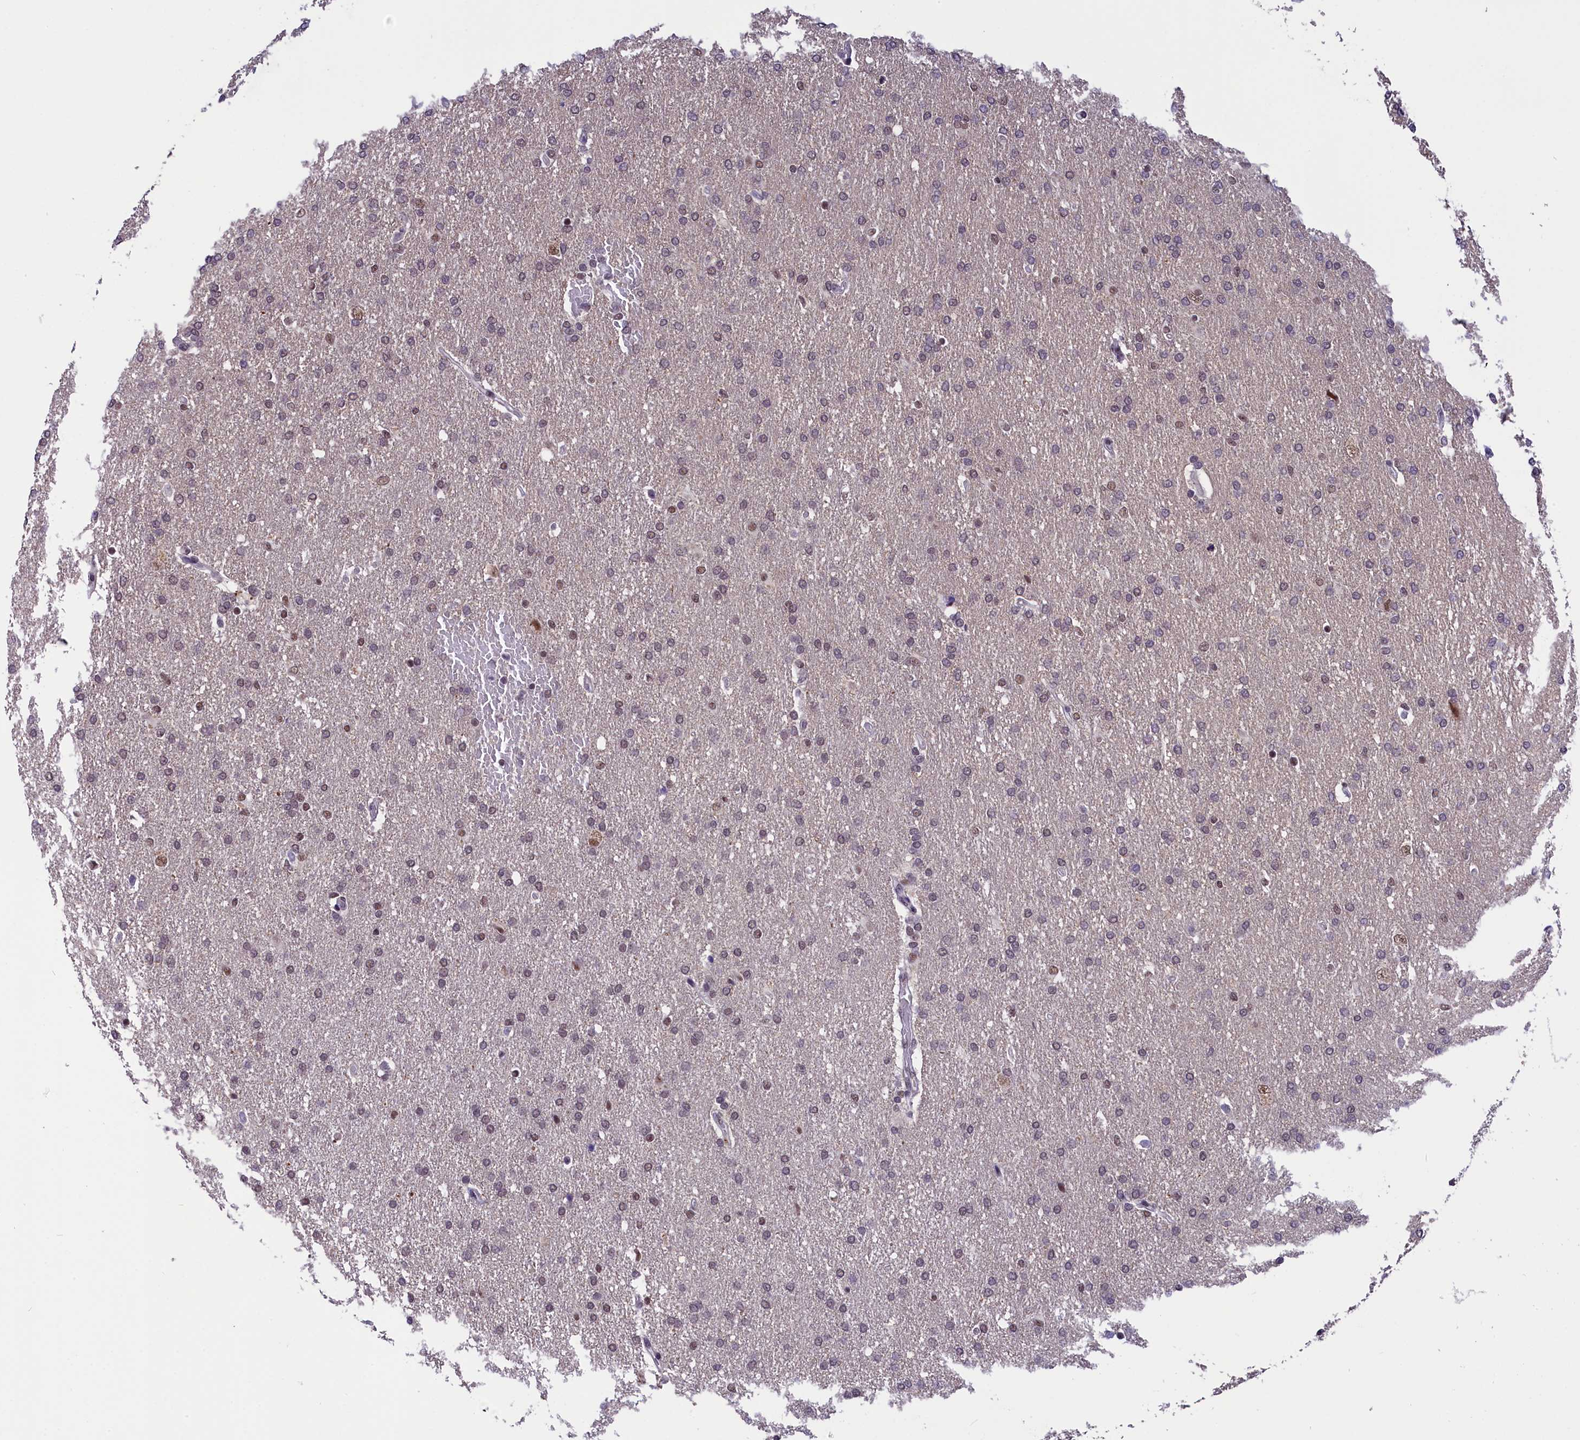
{"staining": {"intensity": "weak", "quantity": "<25%", "location": "nuclear"}, "tissue": "glioma", "cell_type": "Tumor cells", "image_type": "cancer", "snomed": [{"axis": "morphology", "description": "Glioma, malignant, High grade"}, {"axis": "topography", "description": "Brain"}], "caption": "The photomicrograph reveals no staining of tumor cells in glioma.", "gene": "ZC3H4", "patient": {"sex": "male", "age": 72}}